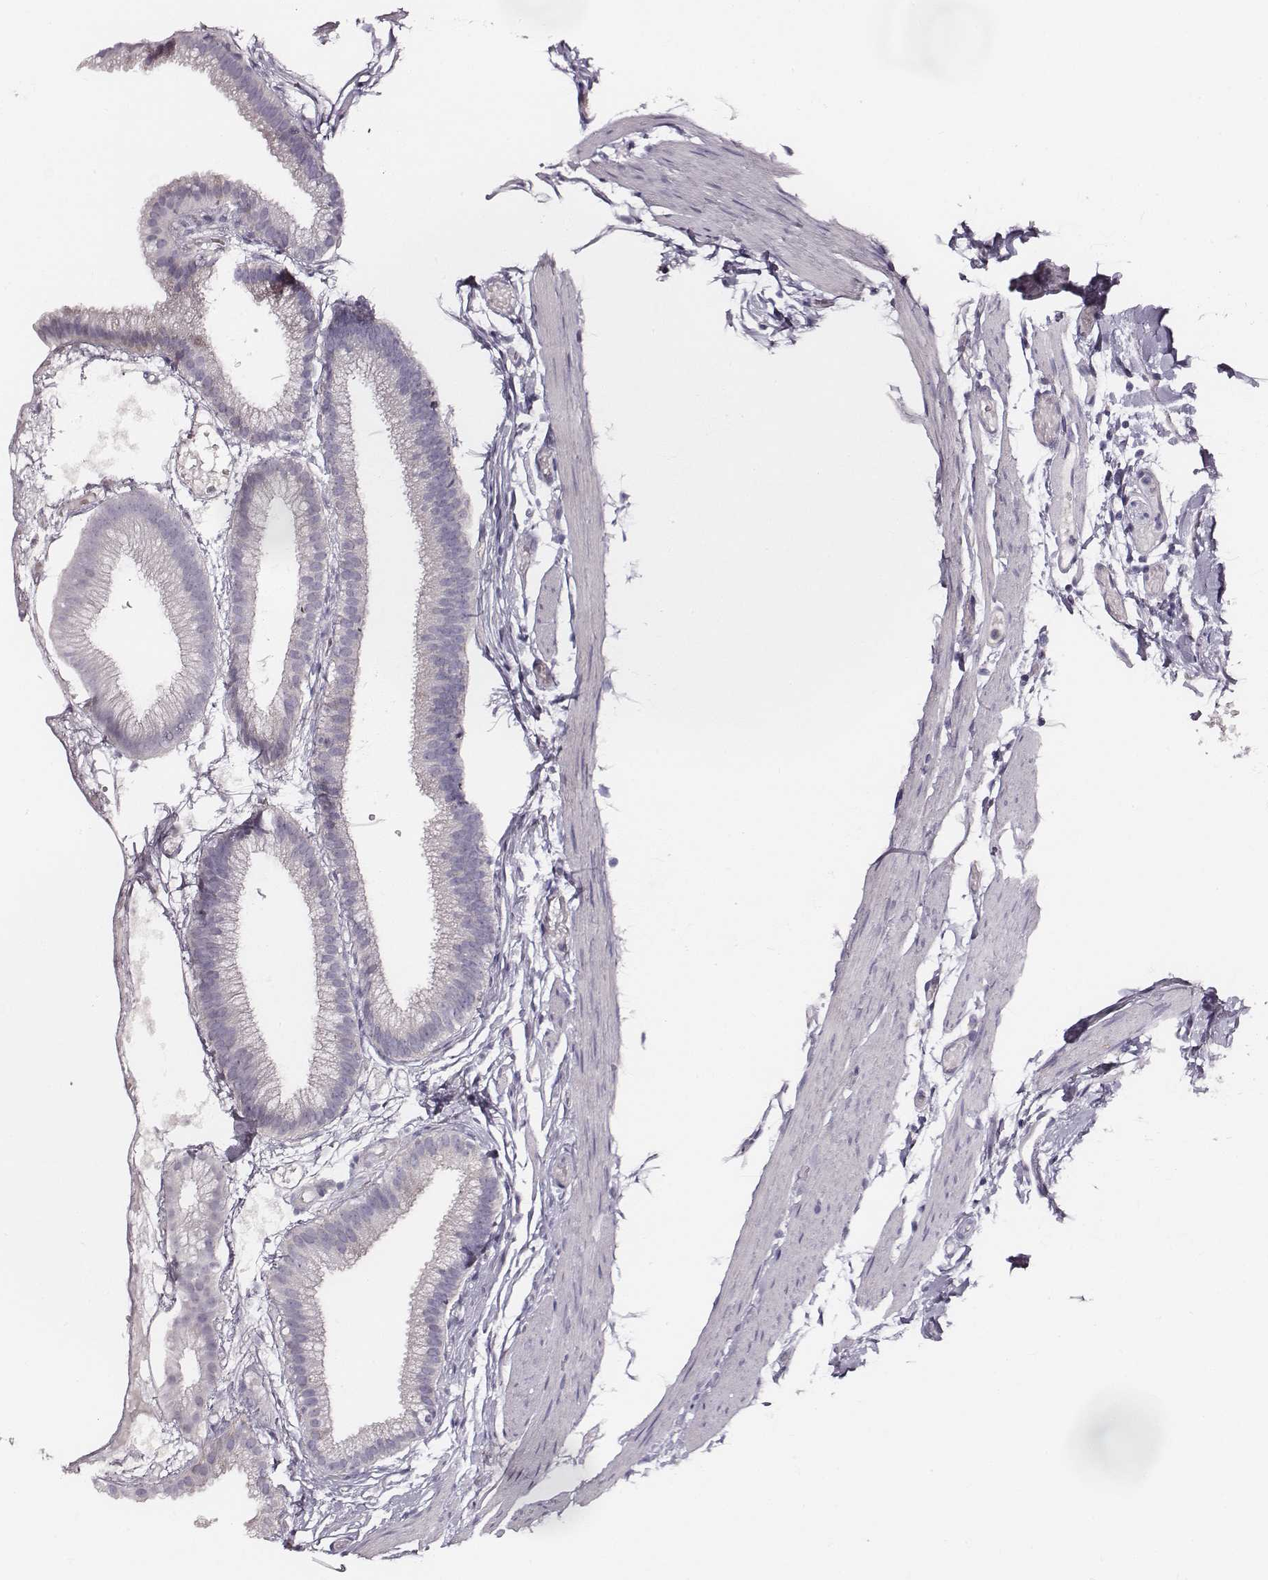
{"staining": {"intensity": "negative", "quantity": "none", "location": "none"}, "tissue": "gallbladder", "cell_type": "Glandular cells", "image_type": "normal", "snomed": [{"axis": "morphology", "description": "Normal tissue, NOS"}, {"axis": "topography", "description": "Gallbladder"}], "caption": "High magnification brightfield microscopy of unremarkable gallbladder stained with DAB (brown) and counterstained with hematoxylin (blue): glandular cells show no significant positivity. Nuclei are stained in blue.", "gene": "UBL4B", "patient": {"sex": "female", "age": 45}}